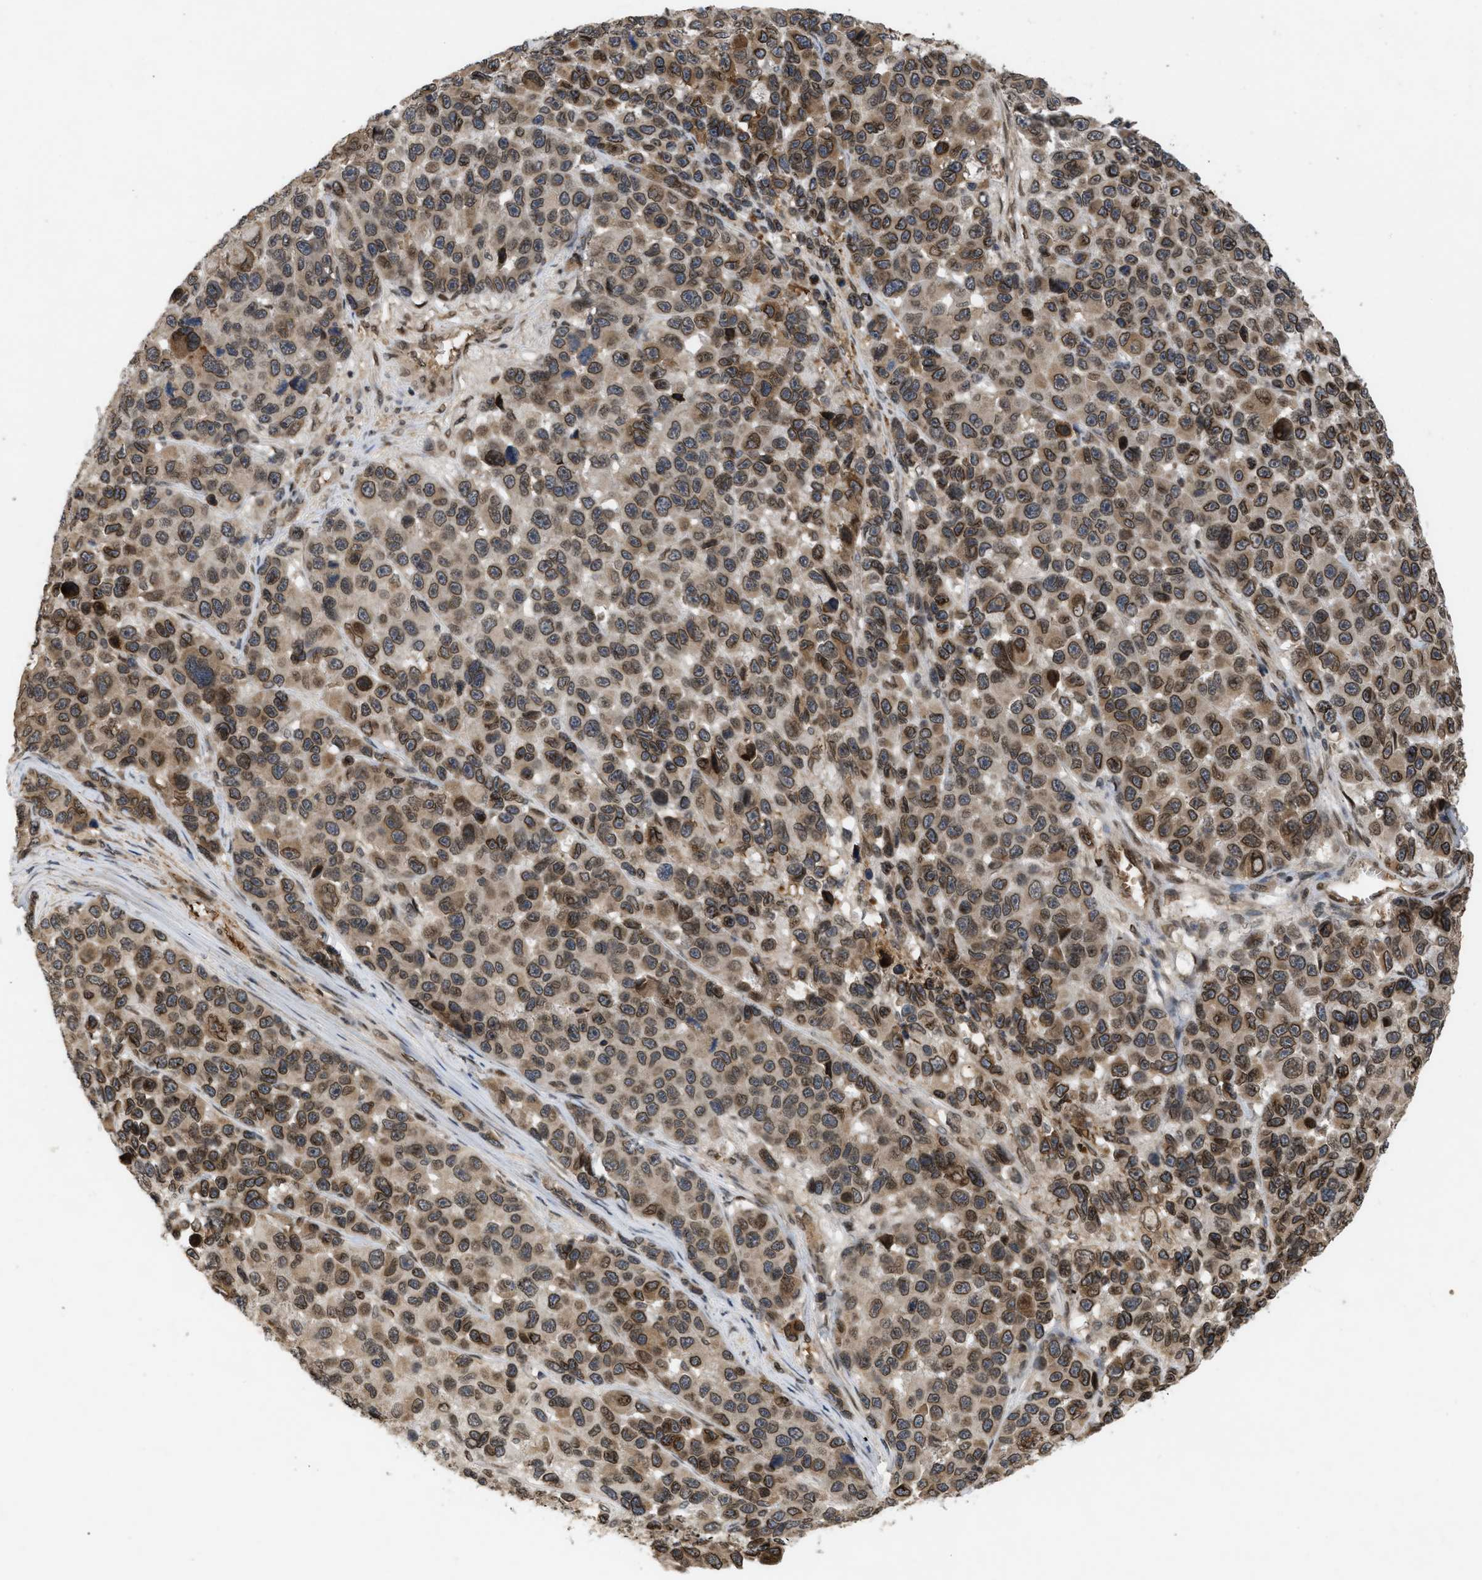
{"staining": {"intensity": "moderate", "quantity": ">75%", "location": "cytoplasmic/membranous,nuclear"}, "tissue": "melanoma", "cell_type": "Tumor cells", "image_type": "cancer", "snomed": [{"axis": "morphology", "description": "Malignant melanoma, NOS"}, {"axis": "topography", "description": "Skin"}], "caption": "Immunohistochemical staining of melanoma exhibits medium levels of moderate cytoplasmic/membranous and nuclear protein staining in approximately >75% of tumor cells. Immunohistochemistry stains the protein in brown and the nuclei are stained blue.", "gene": "CRY1", "patient": {"sex": "male", "age": 53}}